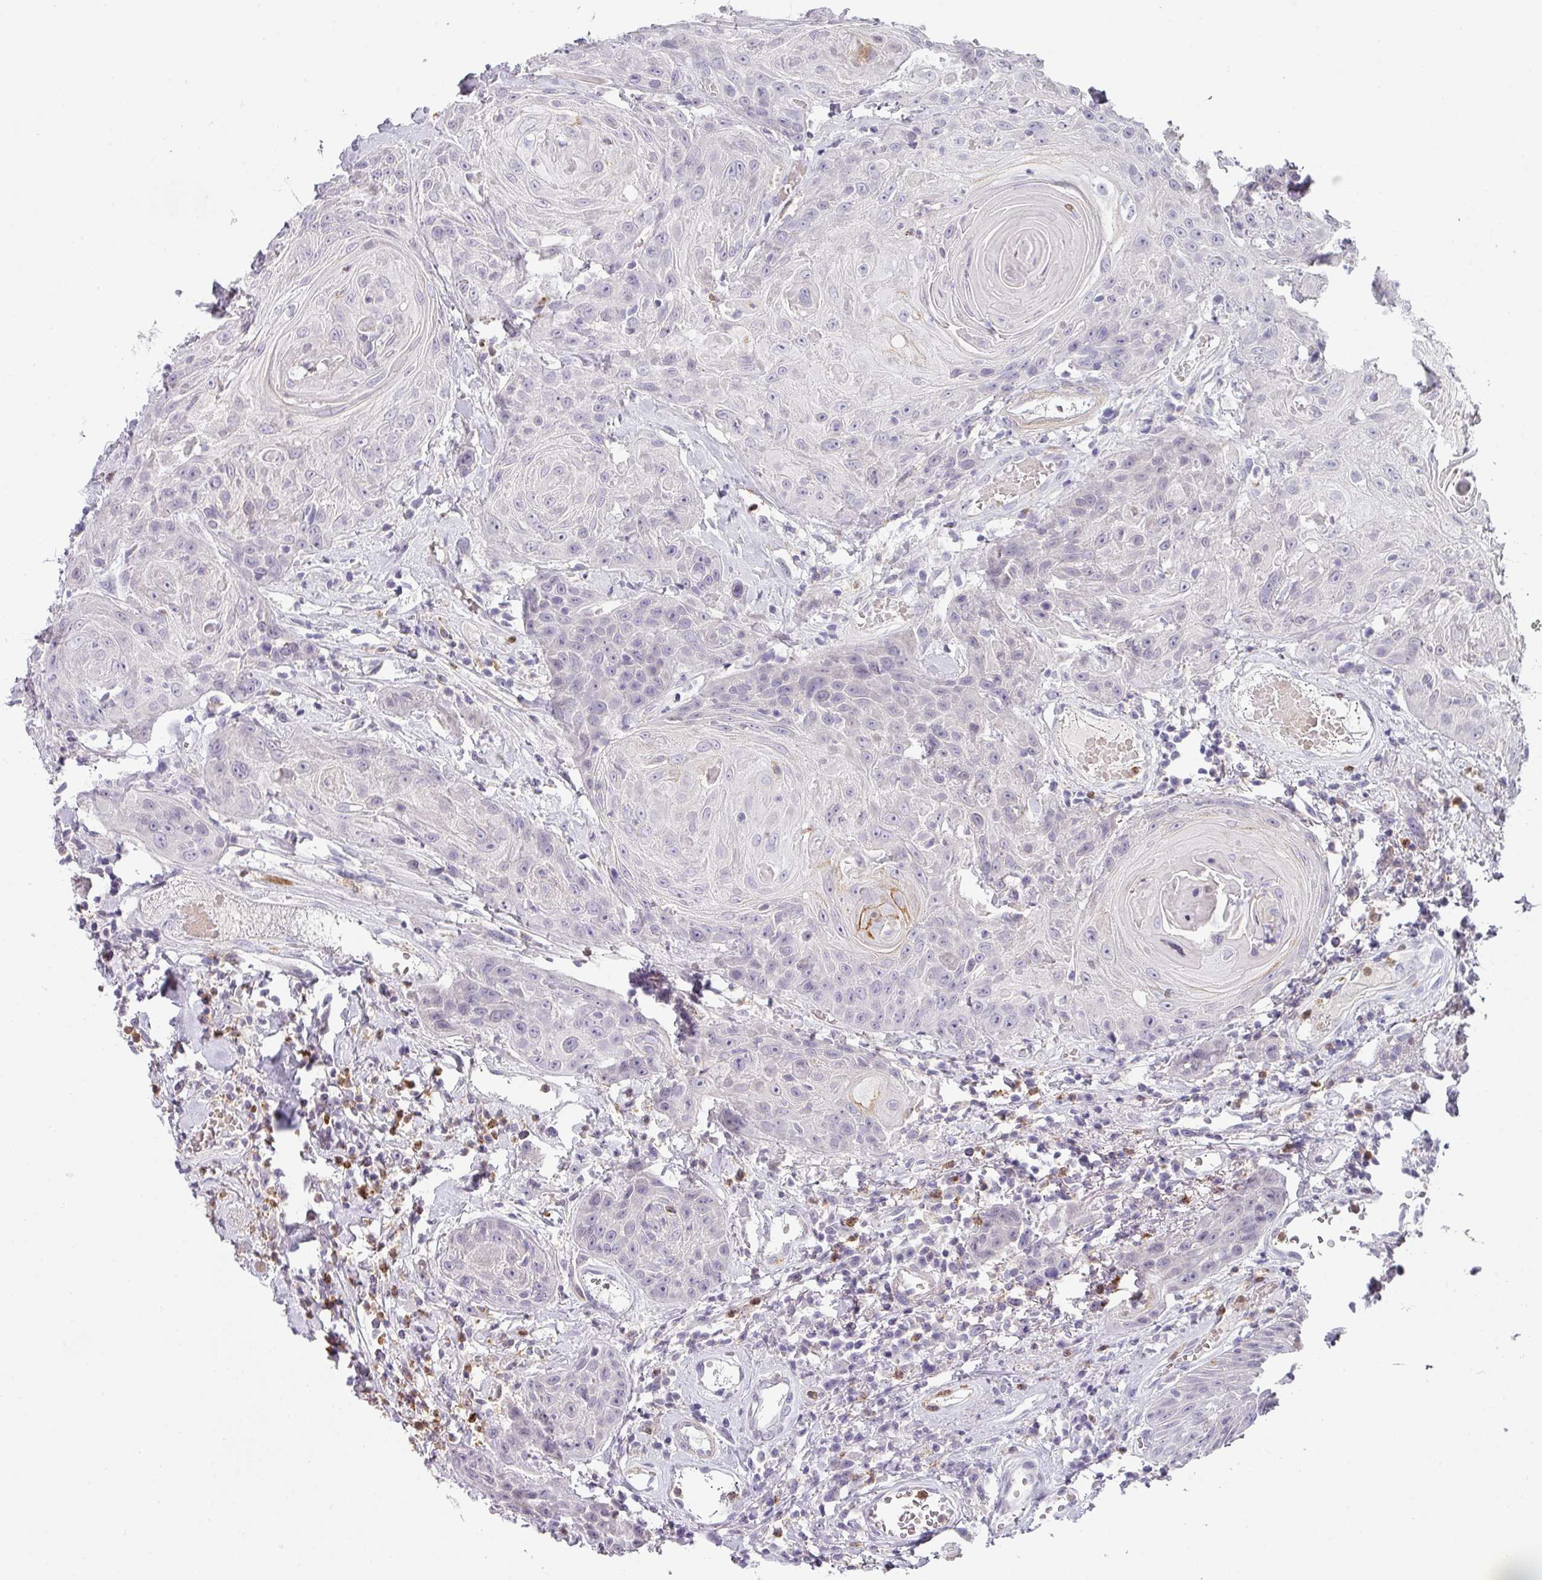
{"staining": {"intensity": "negative", "quantity": "none", "location": "none"}, "tissue": "head and neck cancer", "cell_type": "Tumor cells", "image_type": "cancer", "snomed": [{"axis": "morphology", "description": "Squamous cell carcinoma, NOS"}, {"axis": "topography", "description": "Head-Neck"}], "caption": "IHC image of human head and neck cancer stained for a protein (brown), which shows no staining in tumor cells.", "gene": "BTLA", "patient": {"sex": "female", "age": 59}}